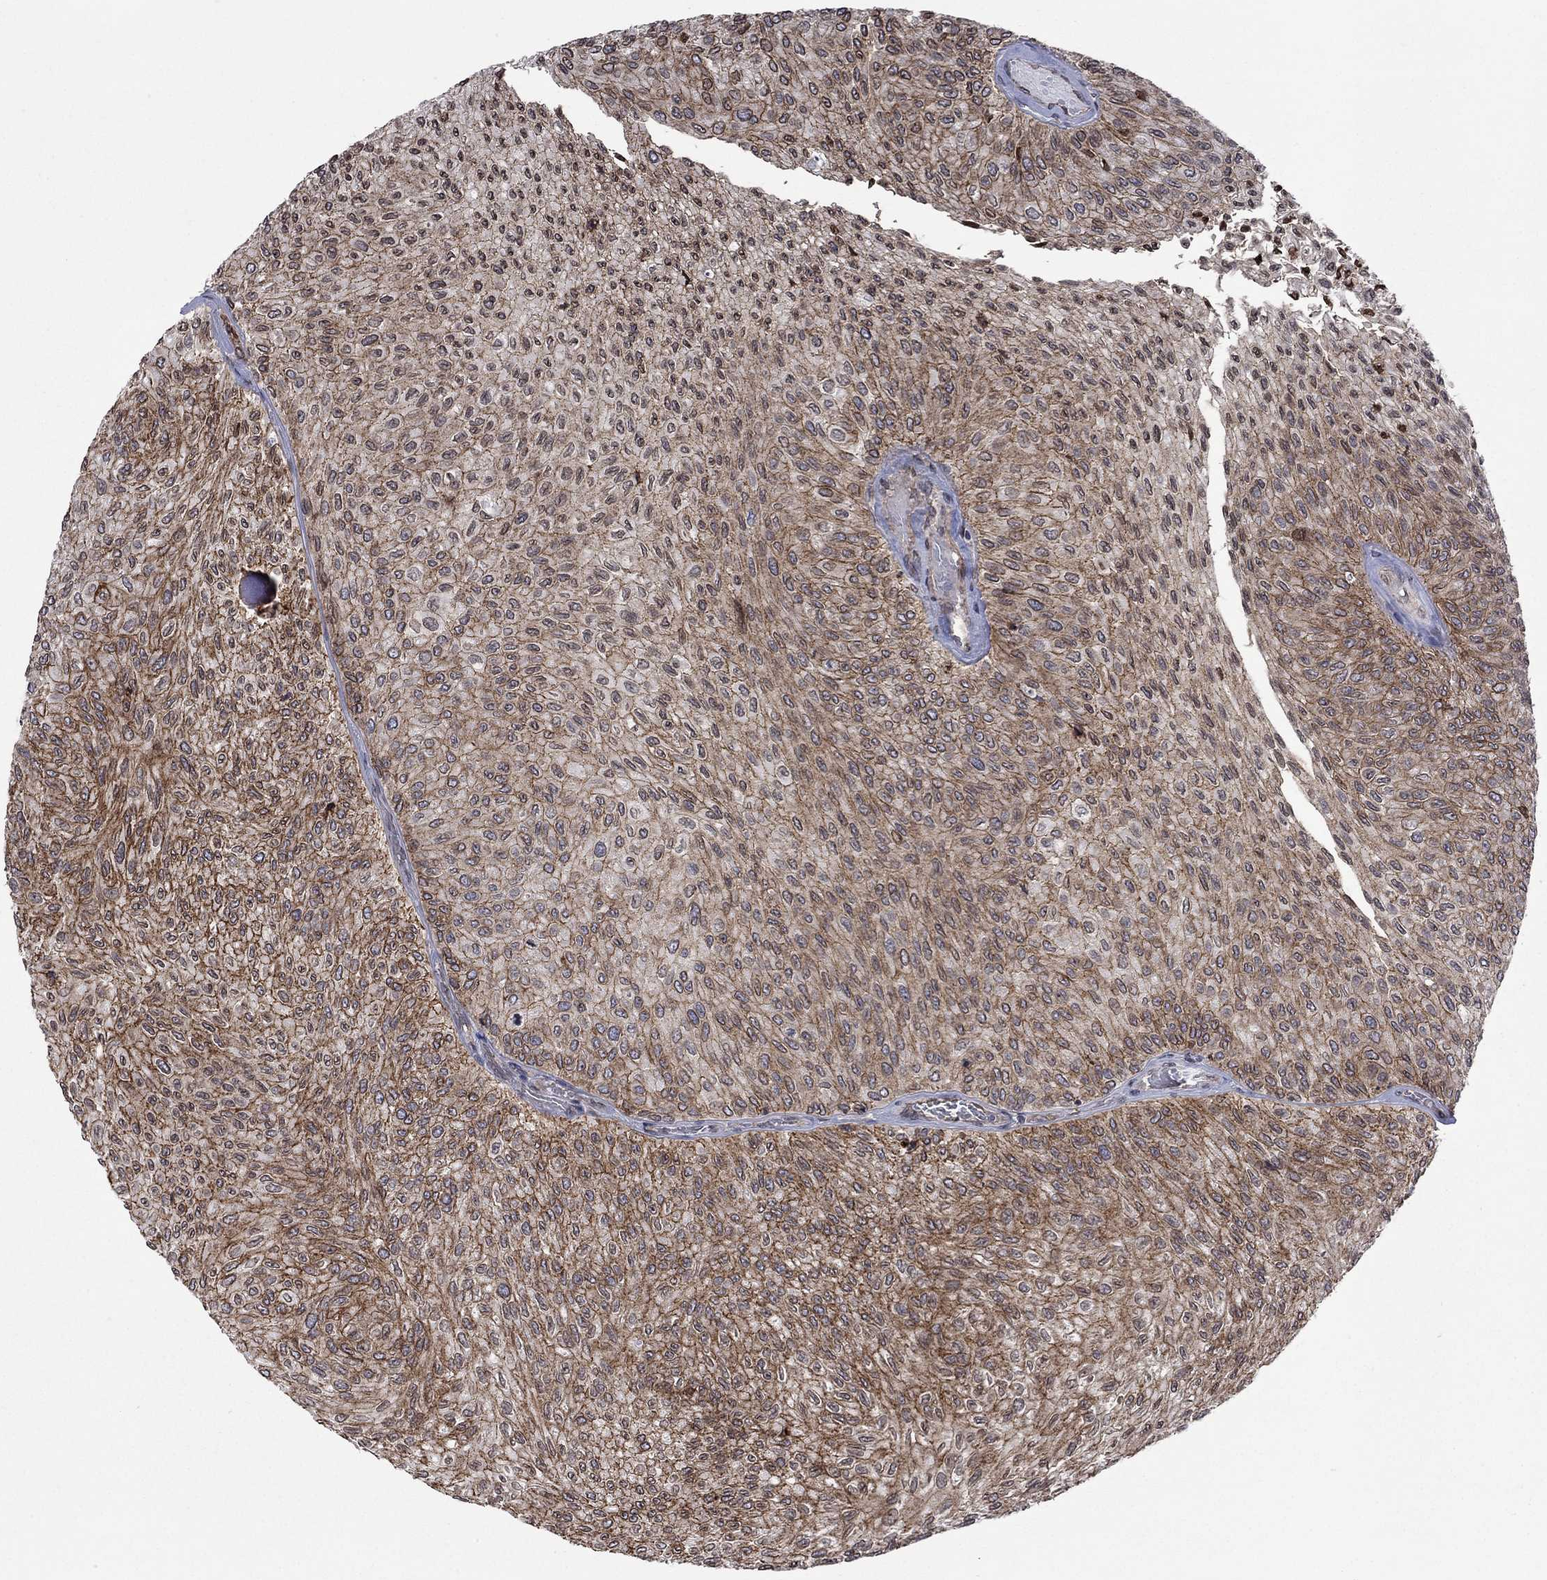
{"staining": {"intensity": "moderate", "quantity": ">75%", "location": "cytoplasmic/membranous"}, "tissue": "urothelial cancer", "cell_type": "Tumor cells", "image_type": "cancer", "snomed": [{"axis": "morphology", "description": "Urothelial carcinoma, Low grade"}, {"axis": "topography", "description": "Urinary bladder"}], "caption": "IHC staining of urothelial cancer, which reveals medium levels of moderate cytoplasmic/membranous expression in about >75% of tumor cells indicating moderate cytoplasmic/membranous protein positivity. The staining was performed using DAB (3,3'-diaminobenzidine) (brown) for protein detection and nuclei were counterstained in hematoxylin (blue).", "gene": "EMC9", "patient": {"sex": "male", "age": 78}}